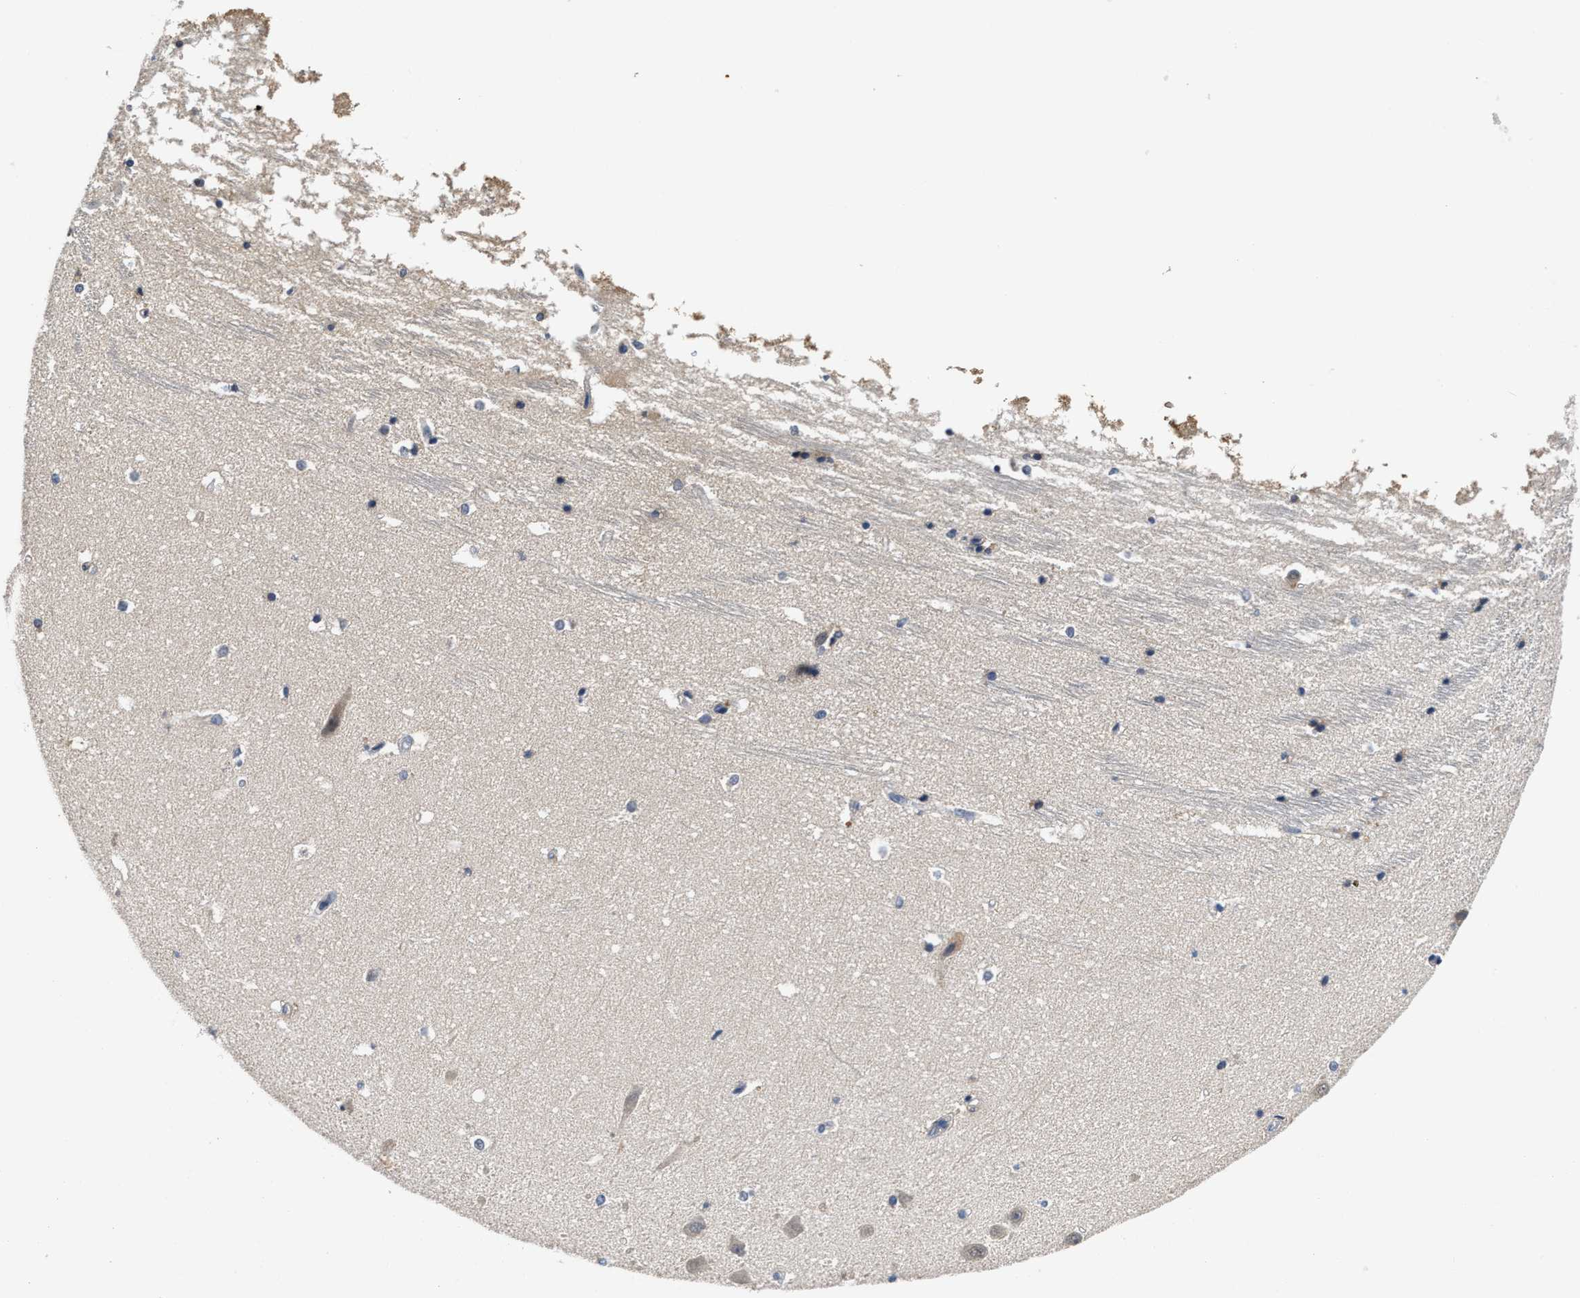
{"staining": {"intensity": "negative", "quantity": "none", "location": "none"}, "tissue": "hippocampus", "cell_type": "Glial cells", "image_type": "normal", "snomed": [{"axis": "morphology", "description": "Normal tissue, NOS"}, {"axis": "topography", "description": "Hippocampus"}], "caption": "Protein analysis of unremarkable hippocampus reveals no significant positivity in glial cells.", "gene": "INHA", "patient": {"sex": "male", "age": 45}}